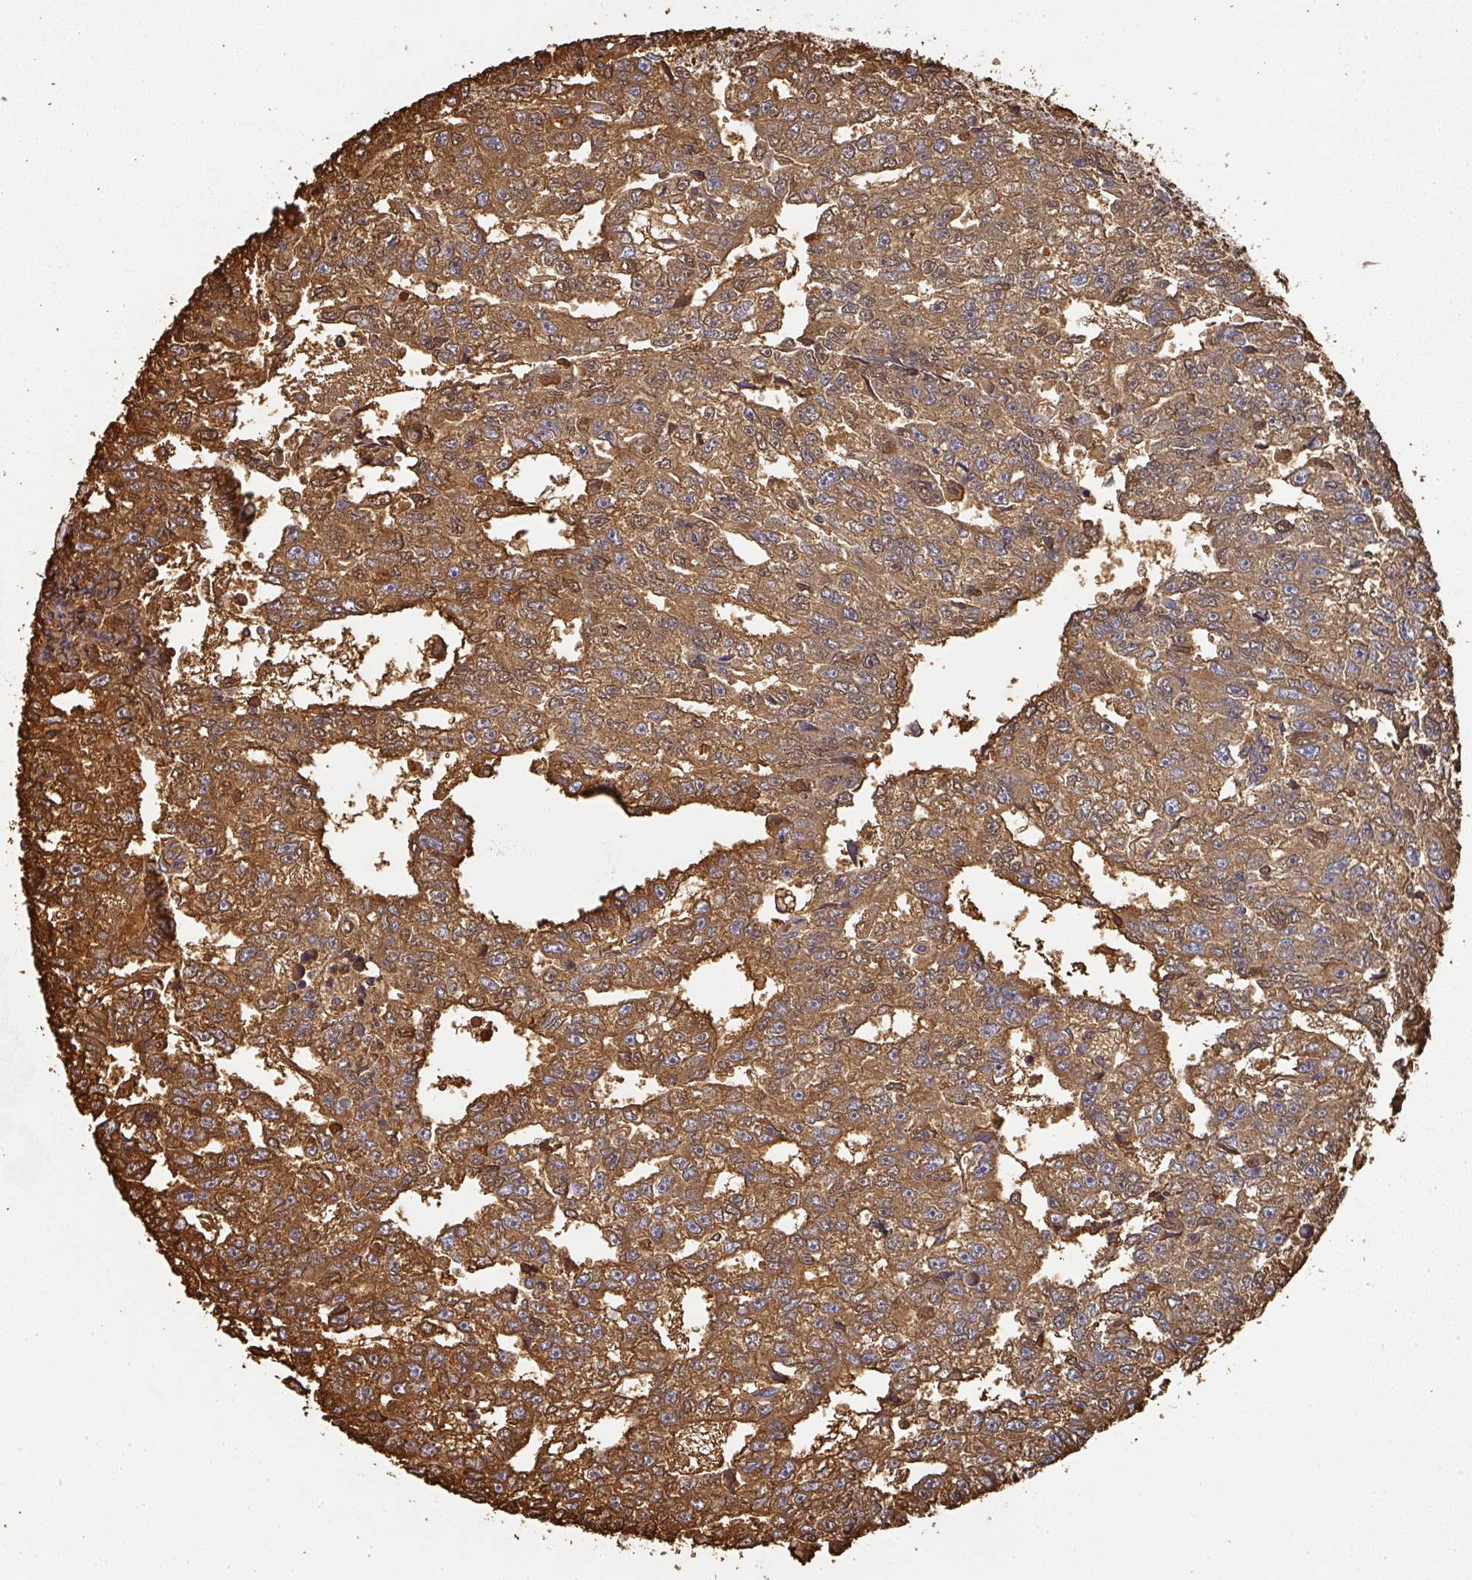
{"staining": {"intensity": "moderate", "quantity": ">75%", "location": "cytoplasmic/membranous,nuclear"}, "tissue": "testis cancer", "cell_type": "Tumor cells", "image_type": "cancer", "snomed": [{"axis": "morphology", "description": "Carcinoma, Embryonal, NOS"}, {"axis": "topography", "description": "Testis"}], "caption": "Testis cancer stained with IHC displays moderate cytoplasmic/membranous and nuclear expression in approximately >75% of tumor cells.", "gene": "ALB", "patient": {"sex": "male", "age": 20}}